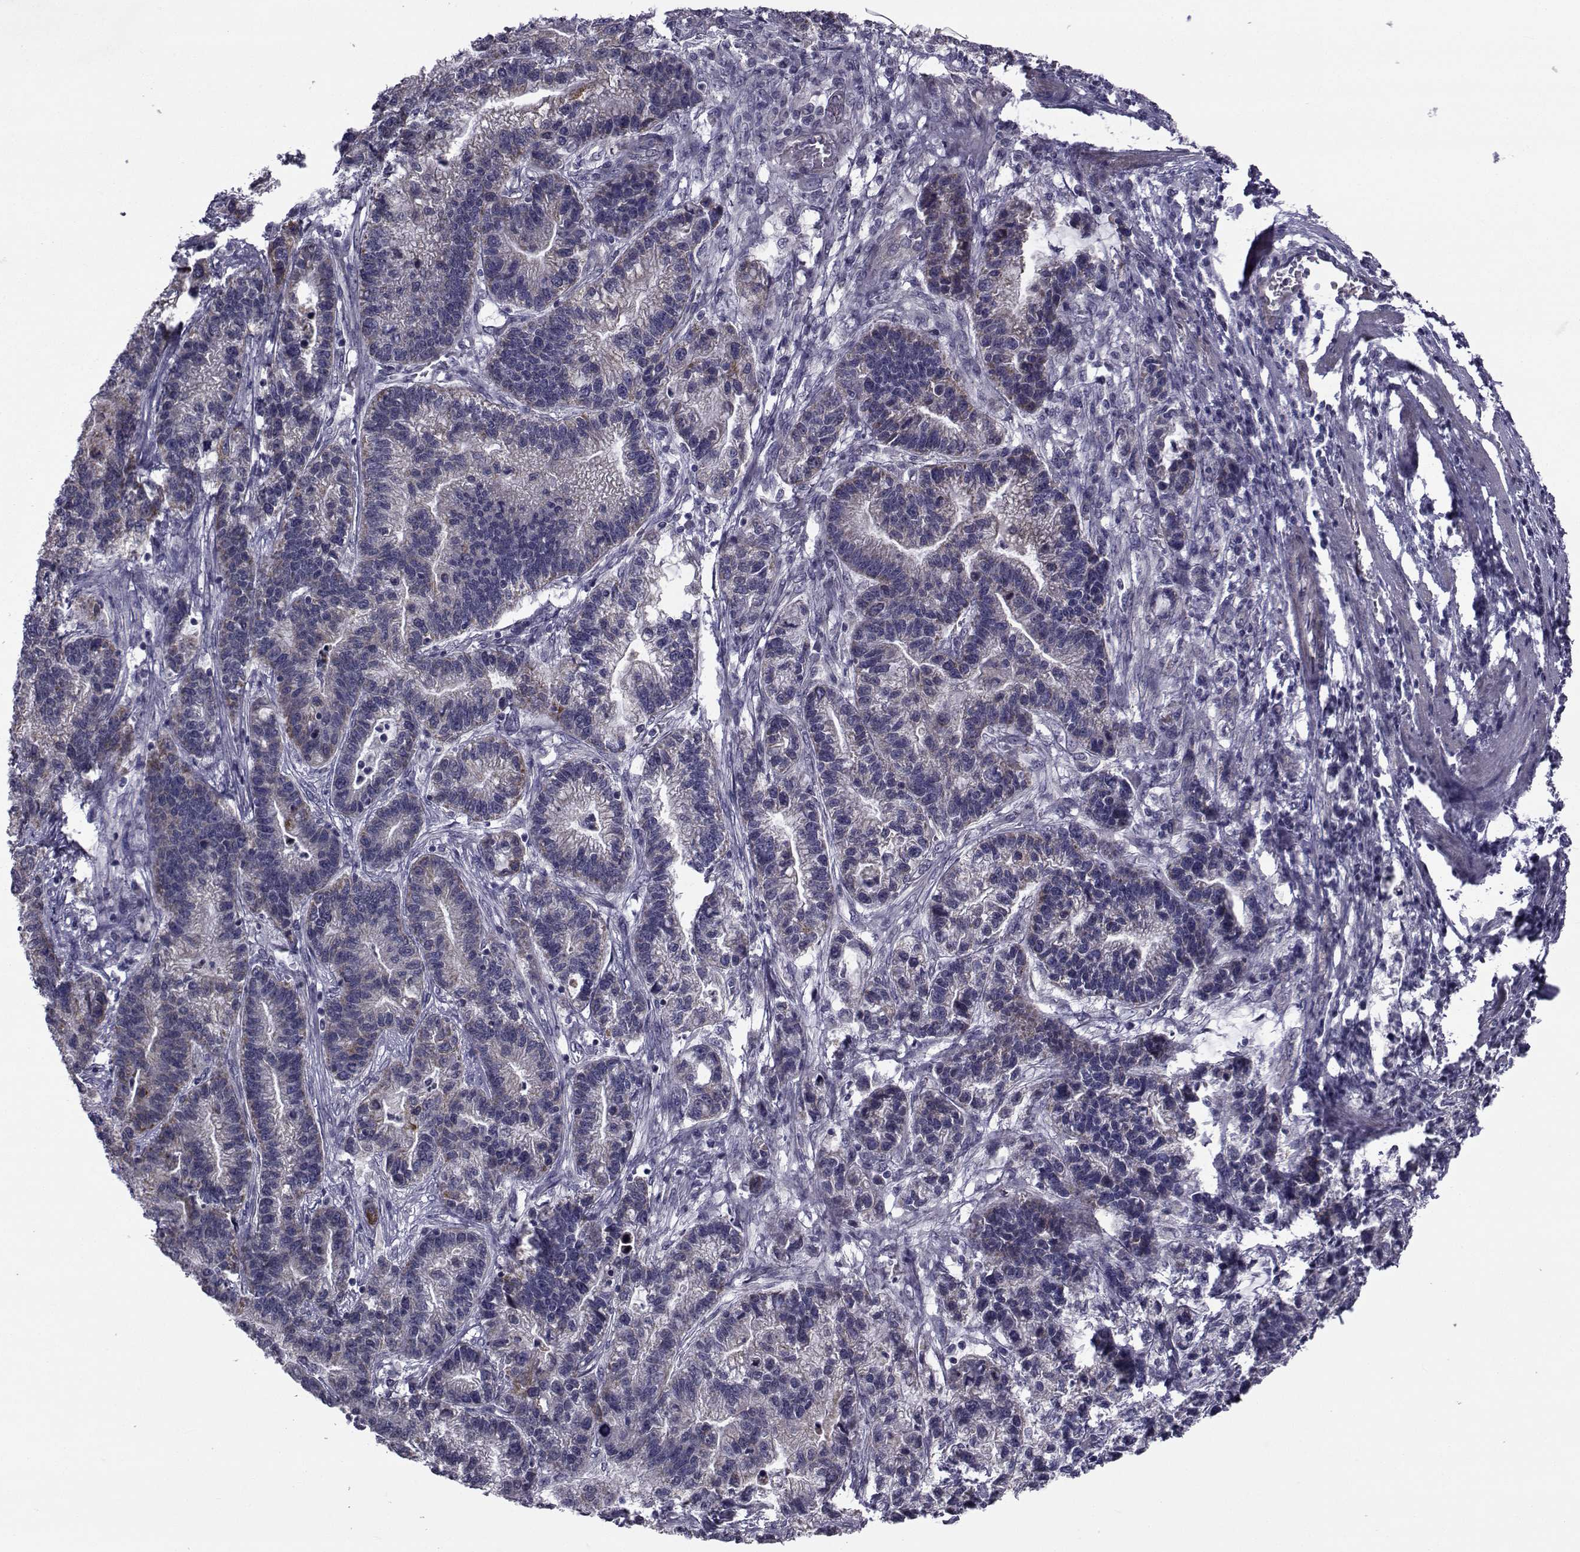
{"staining": {"intensity": "negative", "quantity": "none", "location": "none"}, "tissue": "stomach cancer", "cell_type": "Tumor cells", "image_type": "cancer", "snomed": [{"axis": "morphology", "description": "Adenocarcinoma, NOS"}, {"axis": "topography", "description": "Stomach"}], "caption": "An IHC histopathology image of adenocarcinoma (stomach) is shown. There is no staining in tumor cells of adenocarcinoma (stomach).", "gene": "CFAP74", "patient": {"sex": "male", "age": 83}}